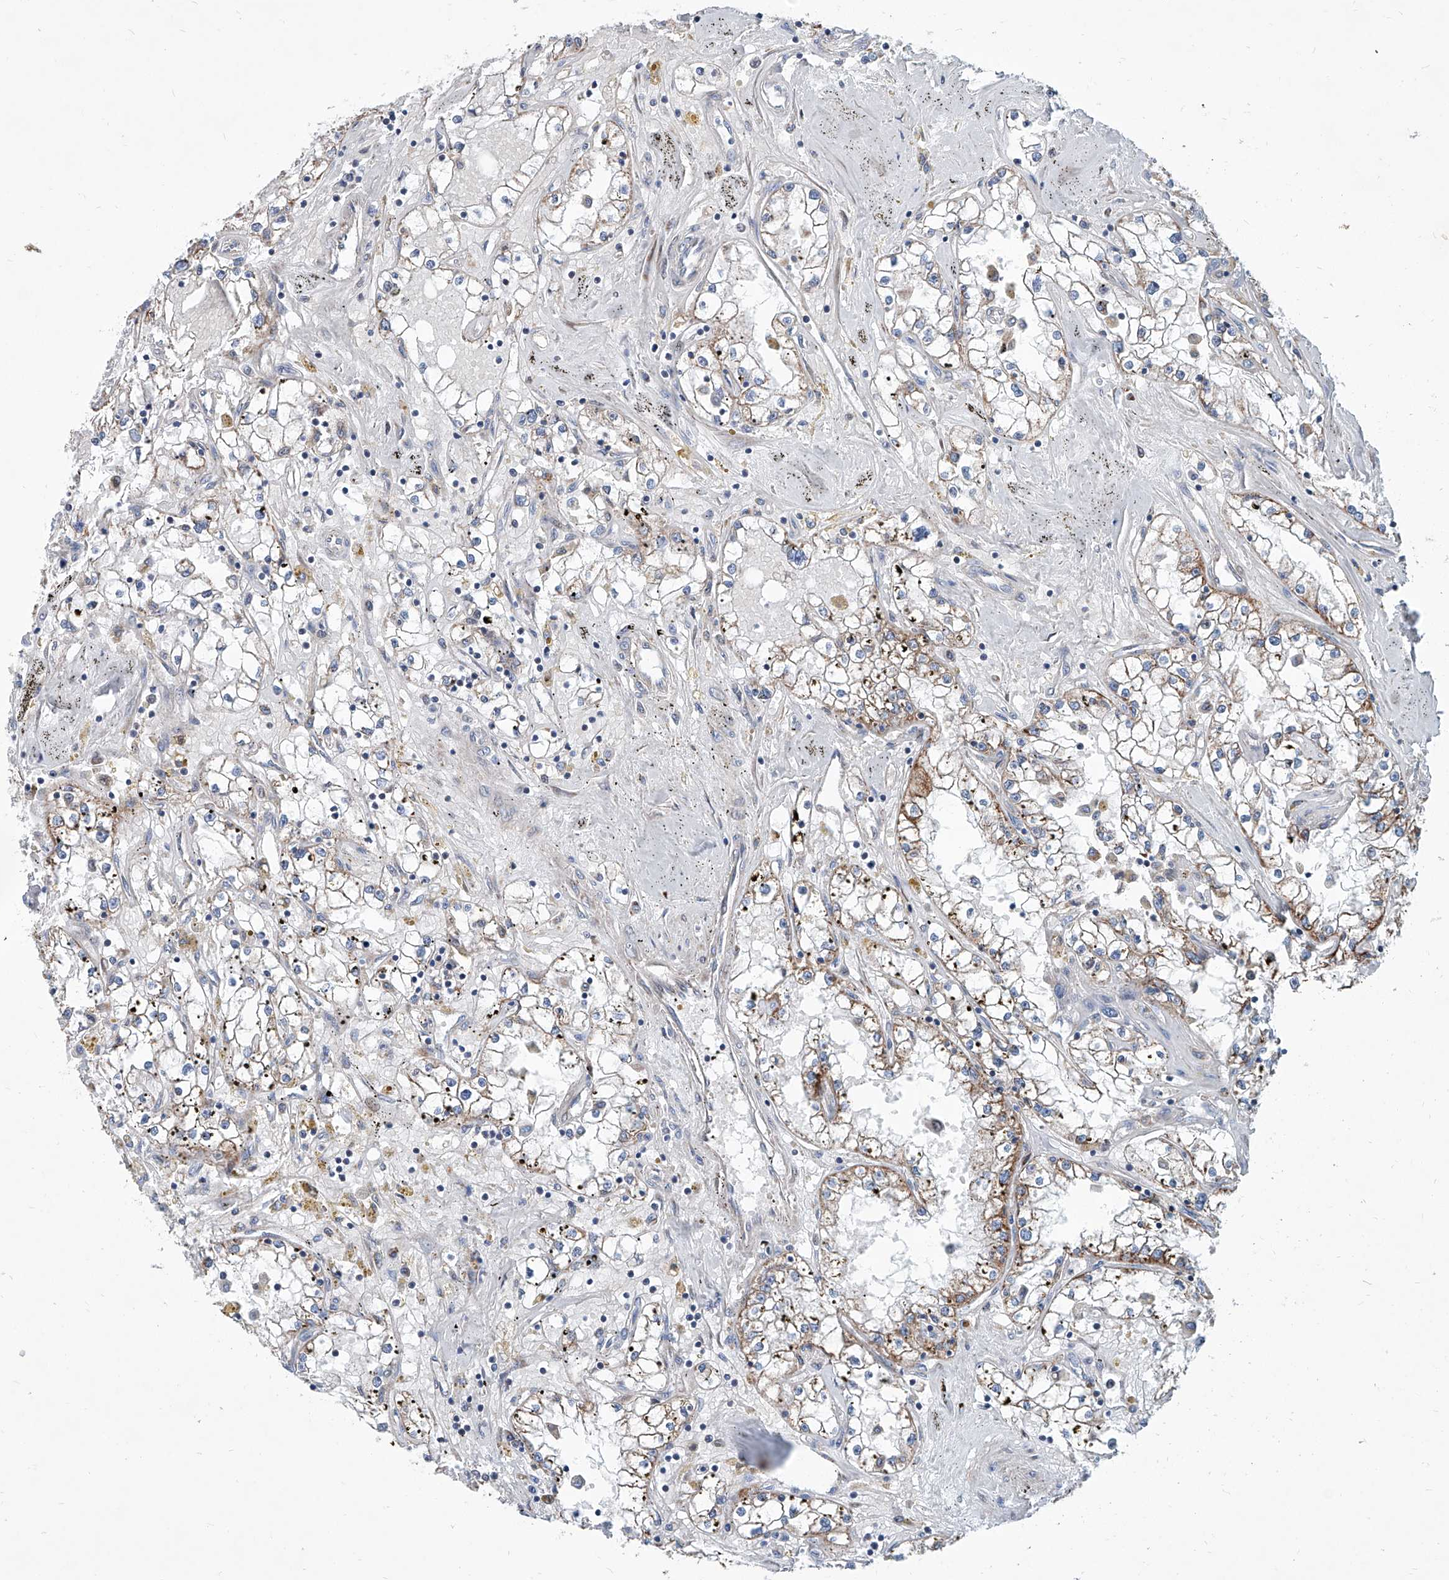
{"staining": {"intensity": "moderate", "quantity": "<25%", "location": "cytoplasmic/membranous"}, "tissue": "renal cancer", "cell_type": "Tumor cells", "image_type": "cancer", "snomed": [{"axis": "morphology", "description": "Adenocarcinoma, NOS"}, {"axis": "topography", "description": "Kidney"}], "caption": "A photomicrograph of renal cancer stained for a protein displays moderate cytoplasmic/membranous brown staining in tumor cells.", "gene": "USP48", "patient": {"sex": "male", "age": 56}}